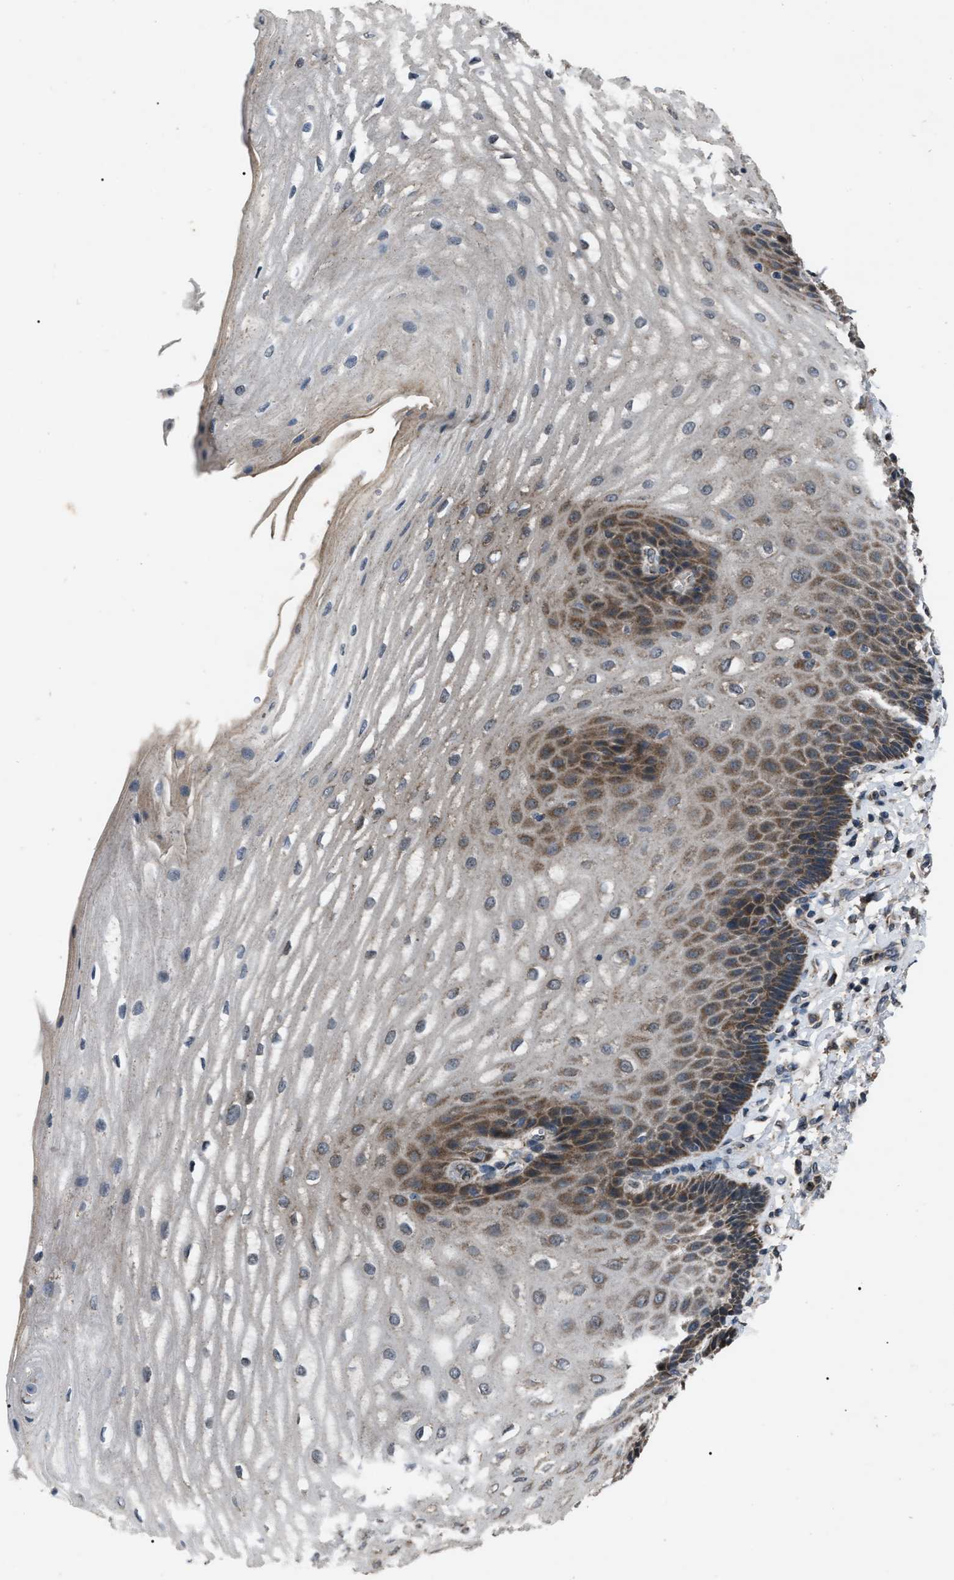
{"staining": {"intensity": "strong", "quantity": "<25%", "location": "cytoplasmic/membranous"}, "tissue": "esophagus", "cell_type": "Squamous epithelial cells", "image_type": "normal", "snomed": [{"axis": "morphology", "description": "Normal tissue, NOS"}, {"axis": "topography", "description": "Esophagus"}], "caption": "A medium amount of strong cytoplasmic/membranous positivity is seen in about <25% of squamous epithelial cells in unremarkable esophagus. (Stains: DAB (3,3'-diaminobenzidine) in brown, nuclei in blue, Microscopy: brightfield microscopy at high magnification).", "gene": "ZFAND2A", "patient": {"sex": "male", "age": 54}}